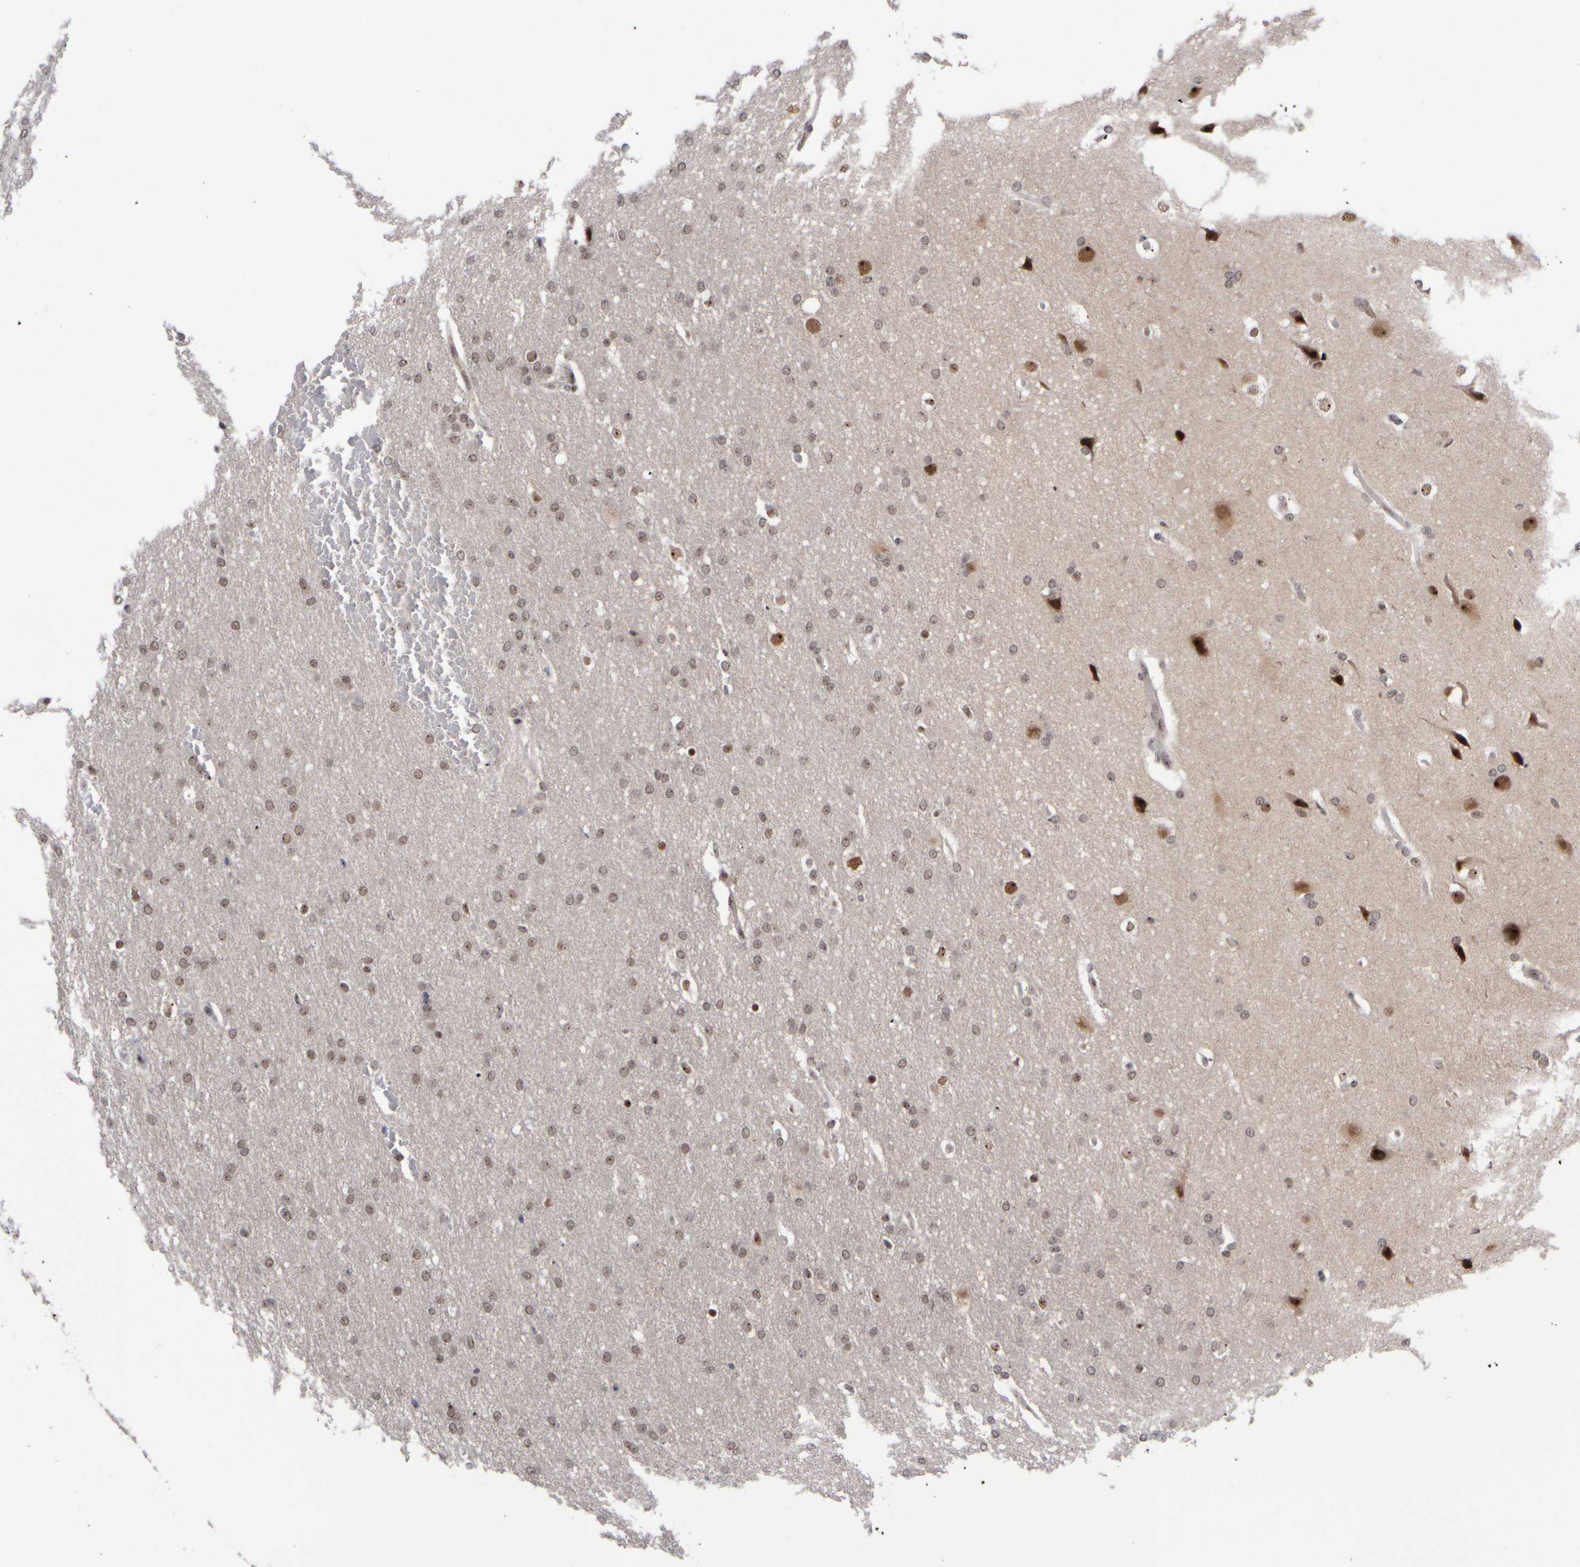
{"staining": {"intensity": "moderate", "quantity": "25%-75%", "location": "nuclear"}, "tissue": "glioma", "cell_type": "Tumor cells", "image_type": "cancer", "snomed": [{"axis": "morphology", "description": "Glioma, malignant, Low grade"}, {"axis": "topography", "description": "Brain"}], "caption": "An image of human glioma stained for a protein reveals moderate nuclear brown staining in tumor cells.", "gene": "SURF6", "patient": {"sex": "female", "age": 37}}